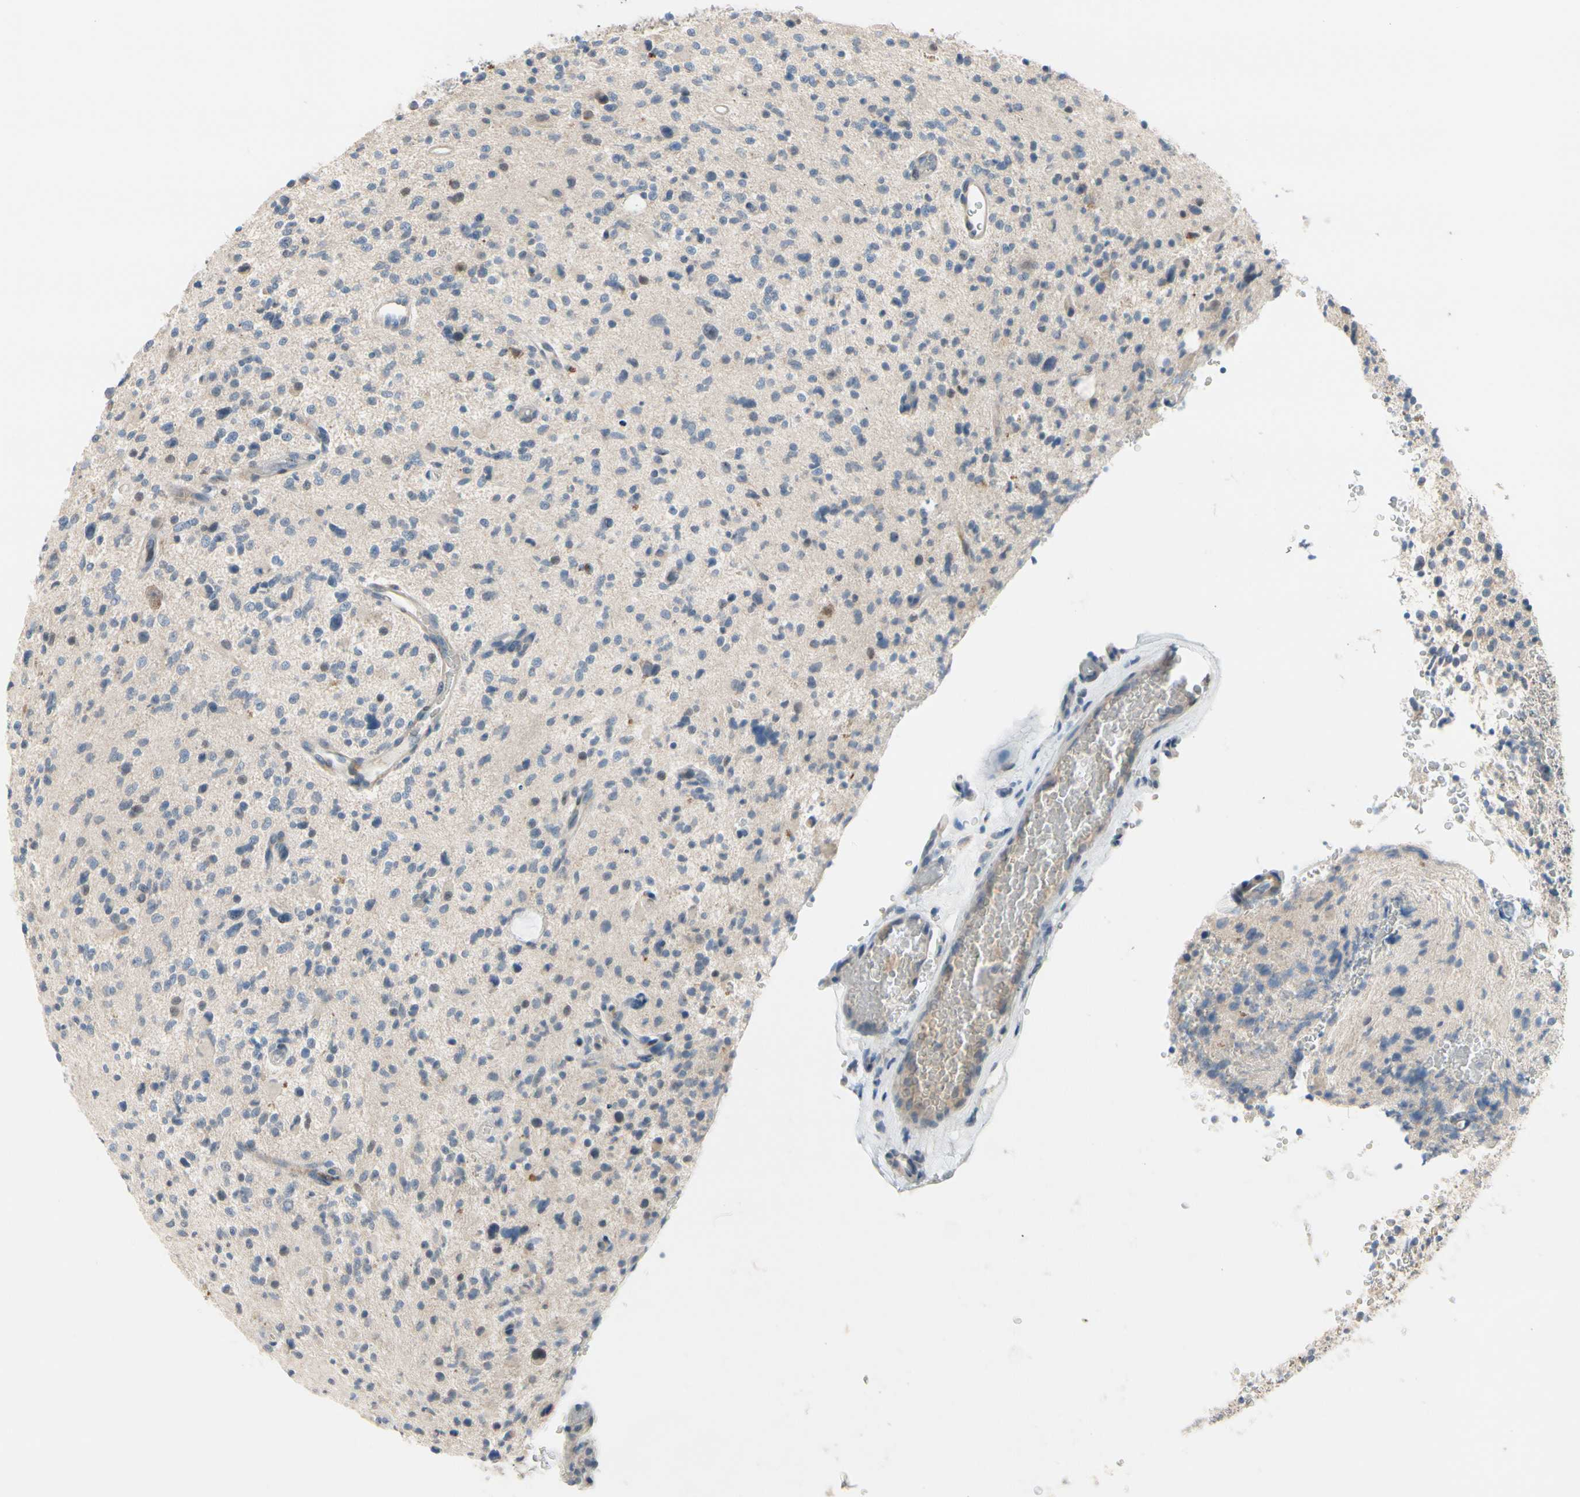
{"staining": {"intensity": "negative", "quantity": "none", "location": "none"}, "tissue": "glioma", "cell_type": "Tumor cells", "image_type": "cancer", "snomed": [{"axis": "morphology", "description": "Glioma, malignant, High grade"}, {"axis": "topography", "description": "Brain"}], "caption": "Micrograph shows no significant protein positivity in tumor cells of glioma.", "gene": "SLC27A6", "patient": {"sex": "male", "age": 48}}